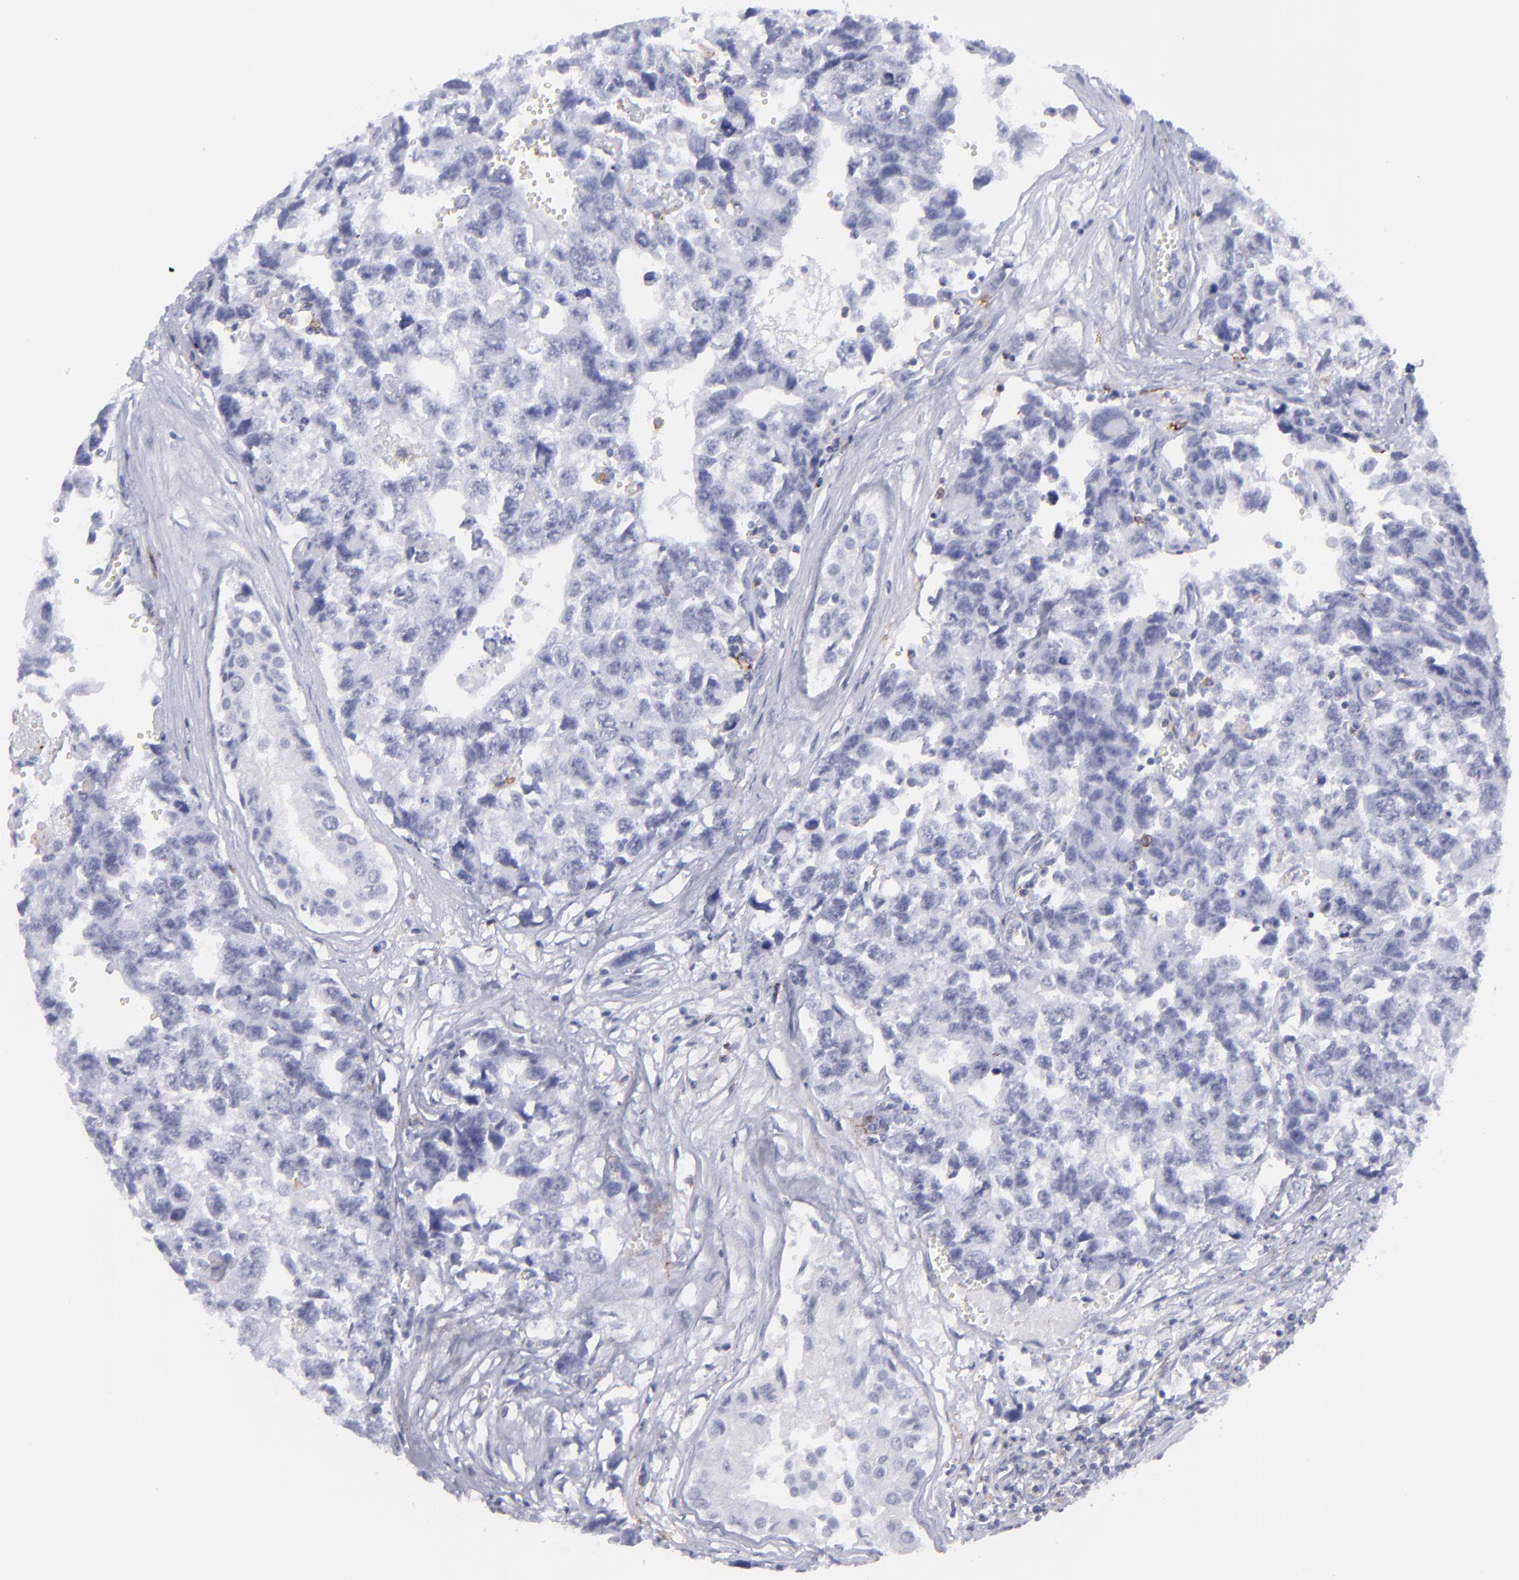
{"staining": {"intensity": "negative", "quantity": "none", "location": "none"}, "tissue": "testis cancer", "cell_type": "Tumor cells", "image_type": "cancer", "snomed": [{"axis": "morphology", "description": "Carcinoma, Embryonal, NOS"}, {"axis": "topography", "description": "Testis"}], "caption": "High power microscopy photomicrograph of an immunohistochemistry (IHC) micrograph of embryonal carcinoma (testis), revealing no significant expression in tumor cells.", "gene": "SELPLG", "patient": {"sex": "male", "age": 31}}